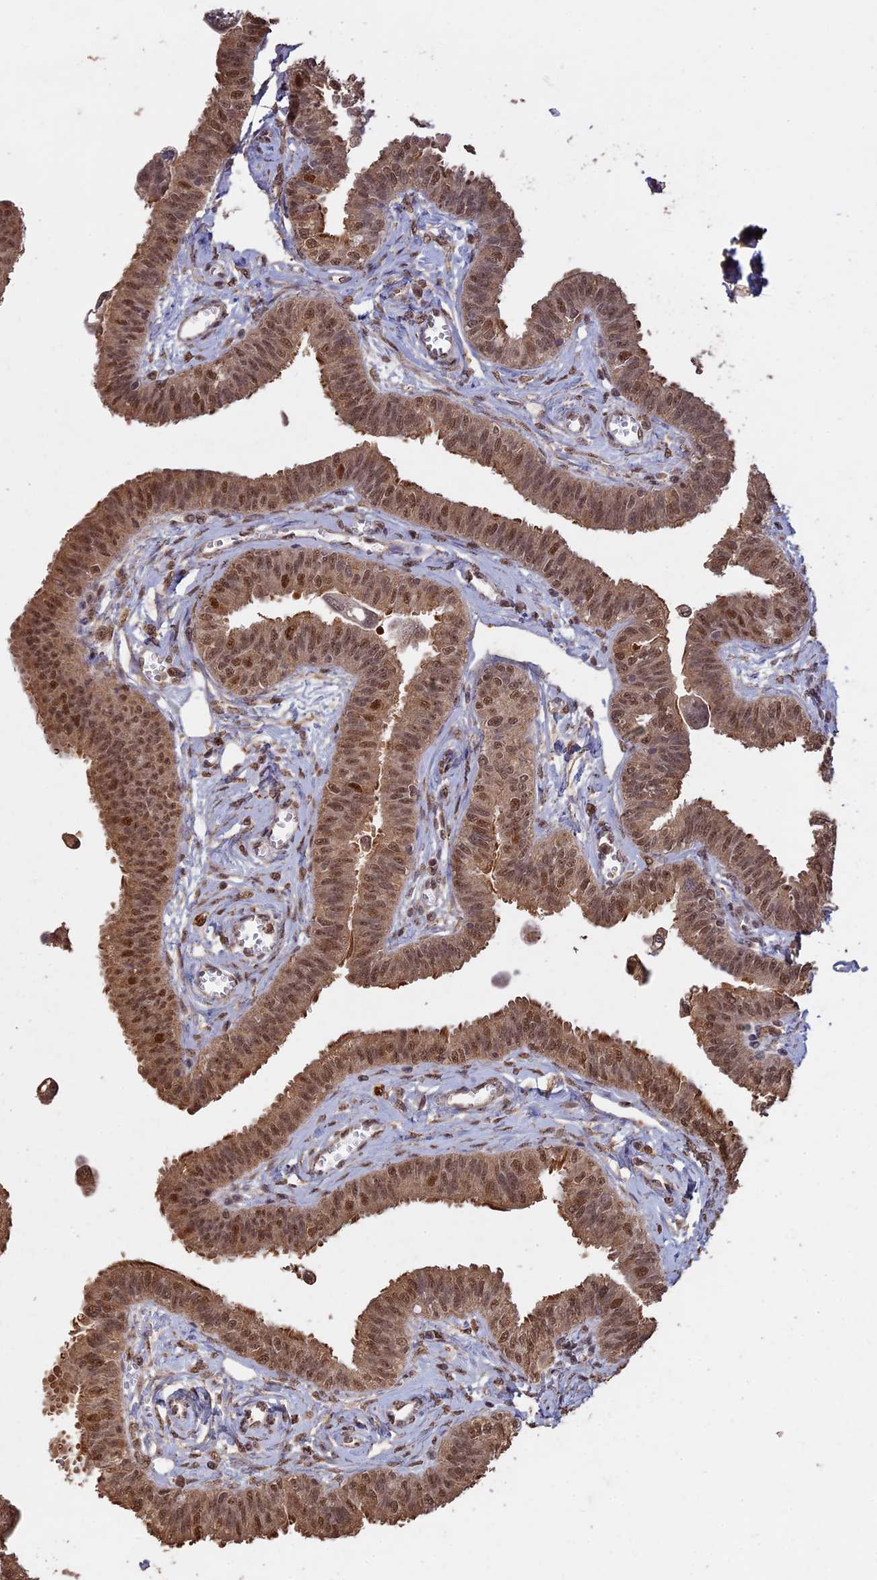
{"staining": {"intensity": "moderate", "quantity": ">75%", "location": "cytoplasmic/membranous,nuclear"}, "tissue": "fallopian tube", "cell_type": "Glandular cells", "image_type": "normal", "snomed": [{"axis": "morphology", "description": "Normal tissue, NOS"}, {"axis": "morphology", "description": "Carcinoma, NOS"}, {"axis": "topography", "description": "Fallopian tube"}, {"axis": "topography", "description": "Ovary"}], "caption": "Immunohistochemical staining of benign fallopian tube reveals >75% levels of moderate cytoplasmic/membranous,nuclear protein expression in about >75% of glandular cells.", "gene": "PSMC6", "patient": {"sex": "female", "age": 59}}